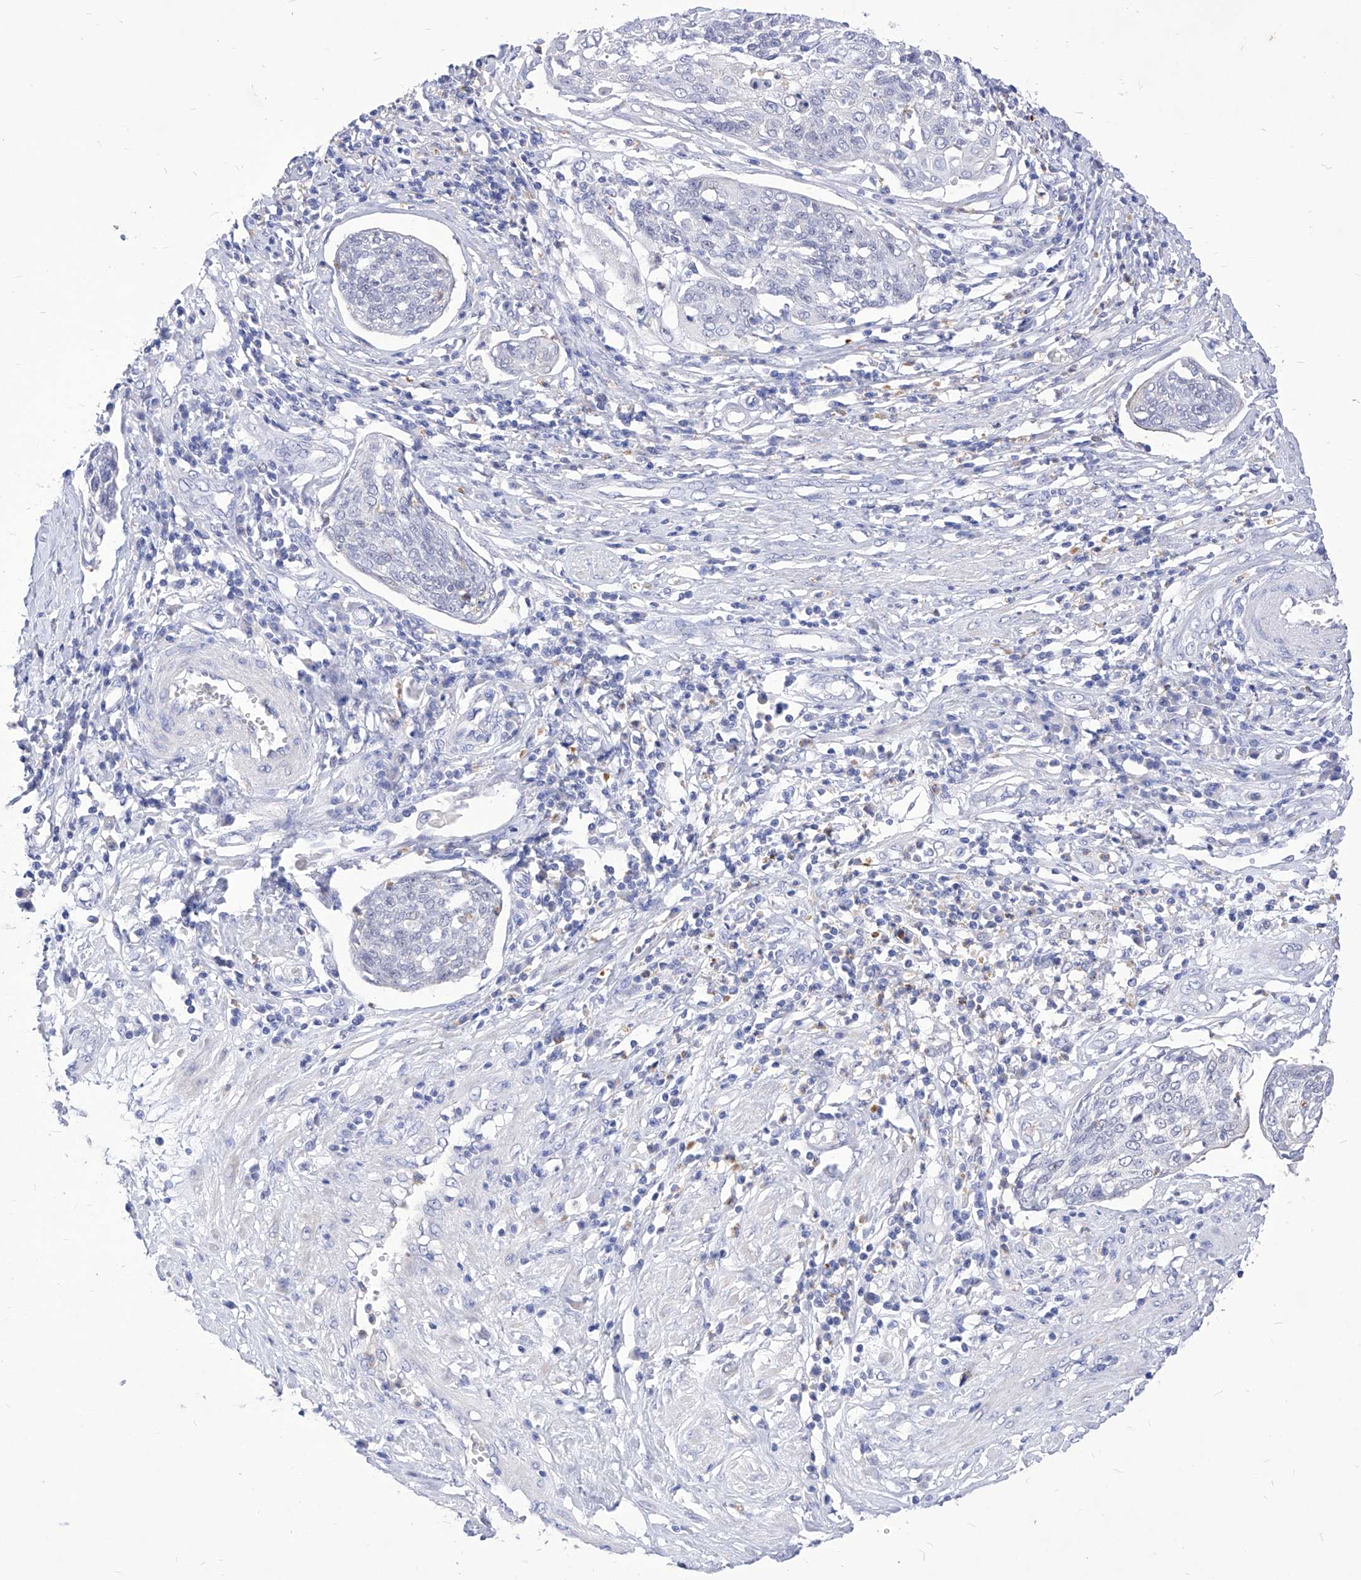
{"staining": {"intensity": "negative", "quantity": "none", "location": "none"}, "tissue": "cervical cancer", "cell_type": "Tumor cells", "image_type": "cancer", "snomed": [{"axis": "morphology", "description": "Squamous cell carcinoma, NOS"}, {"axis": "topography", "description": "Cervix"}], "caption": "This is an immunohistochemistry micrograph of human cervical cancer. There is no positivity in tumor cells.", "gene": "VAX1", "patient": {"sex": "female", "age": 34}}